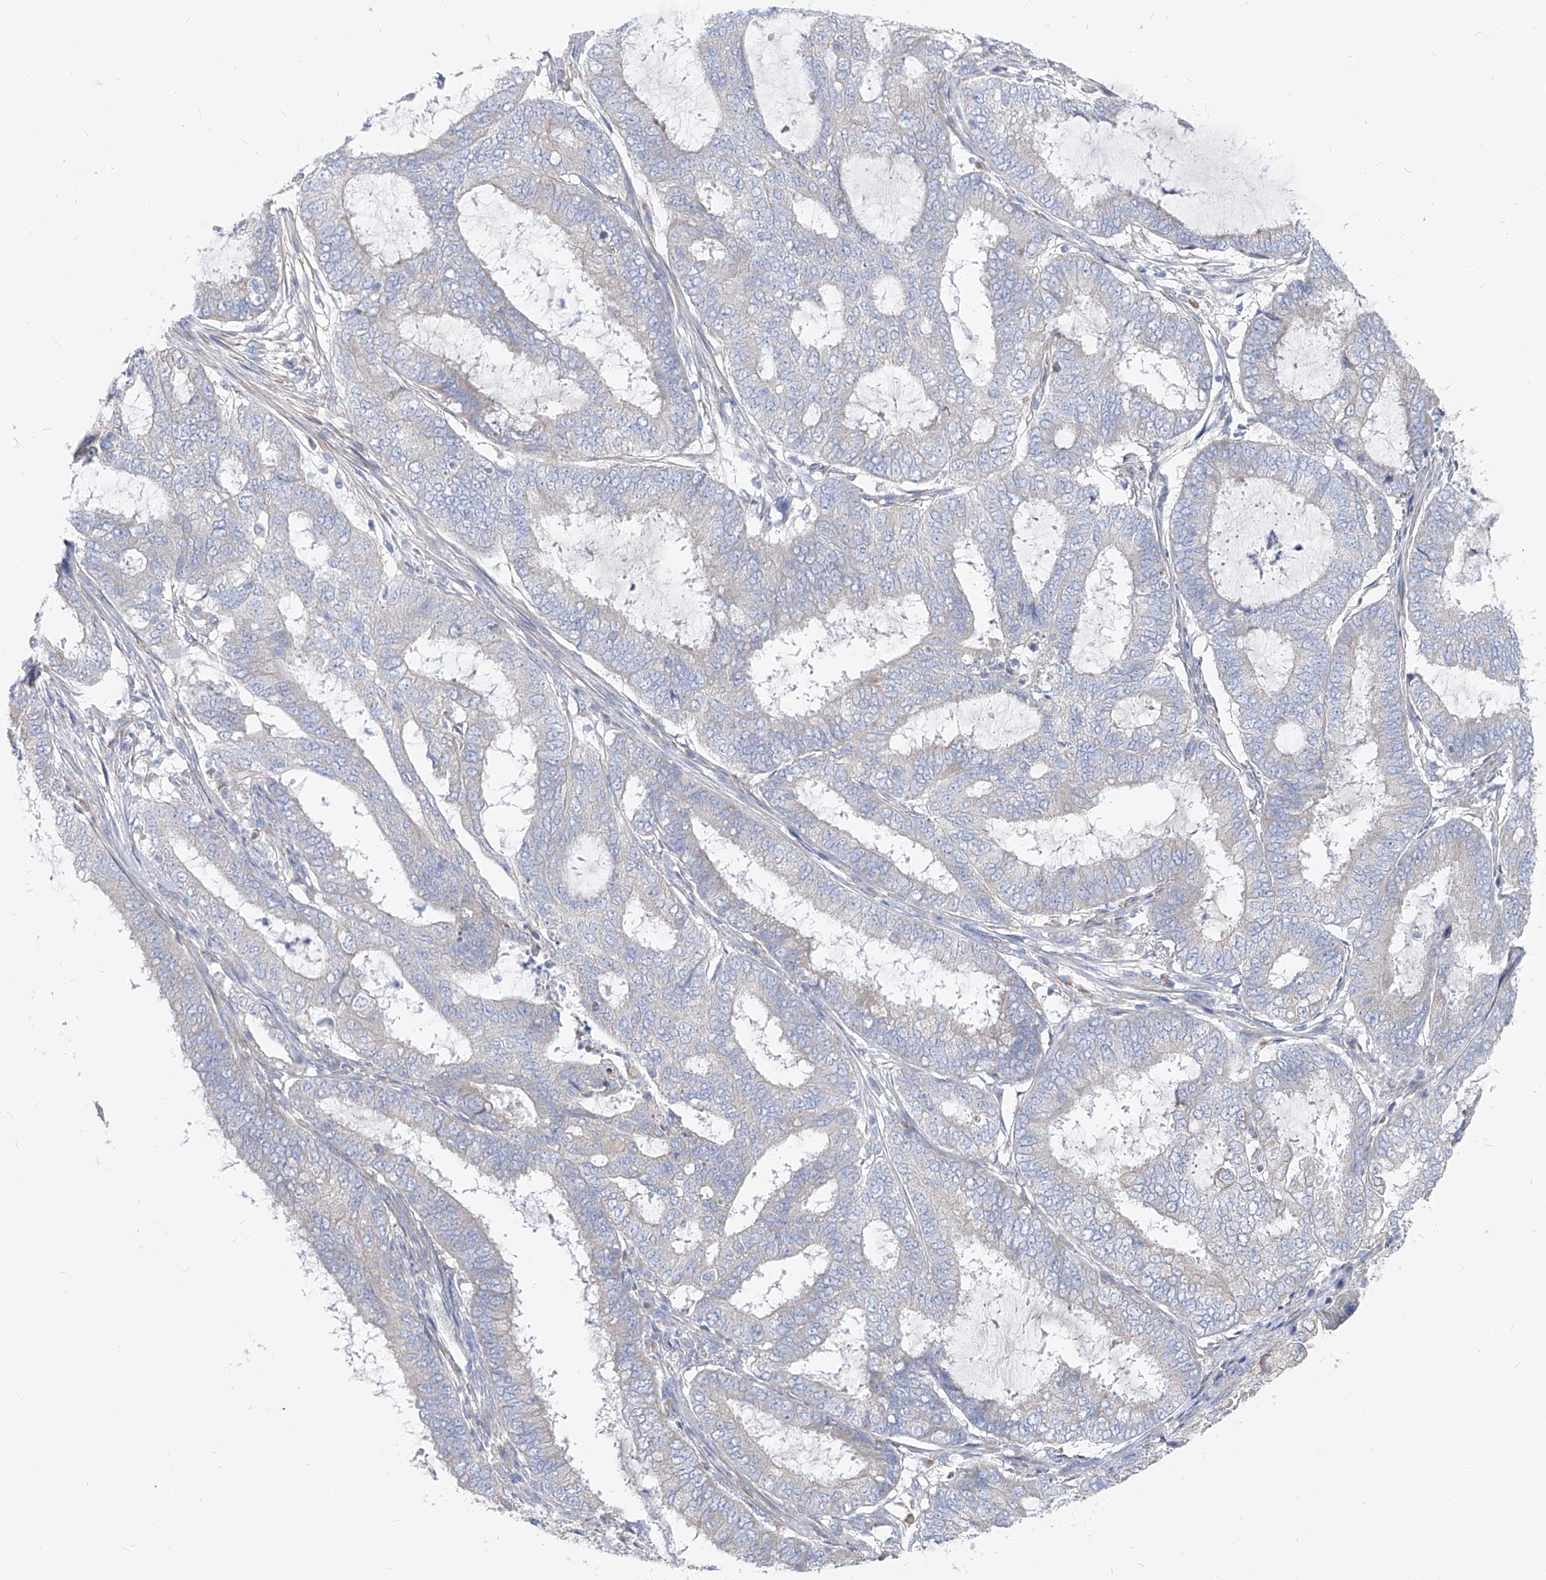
{"staining": {"intensity": "negative", "quantity": "none", "location": "none"}, "tissue": "endometrial cancer", "cell_type": "Tumor cells", "image_type": "cancer", "snomed": [{"axis": "morphology", "description": "Adenocarcinoma, NOS"}, {"axis": "topography", "description": "Endometrium"}], "caption": "The photomicrograph exhibits no significant expression in tumor cells of endometrial adenocarcinoma.", "gene": "UFL1", "patient": {"sex": "female", "age": 51}}